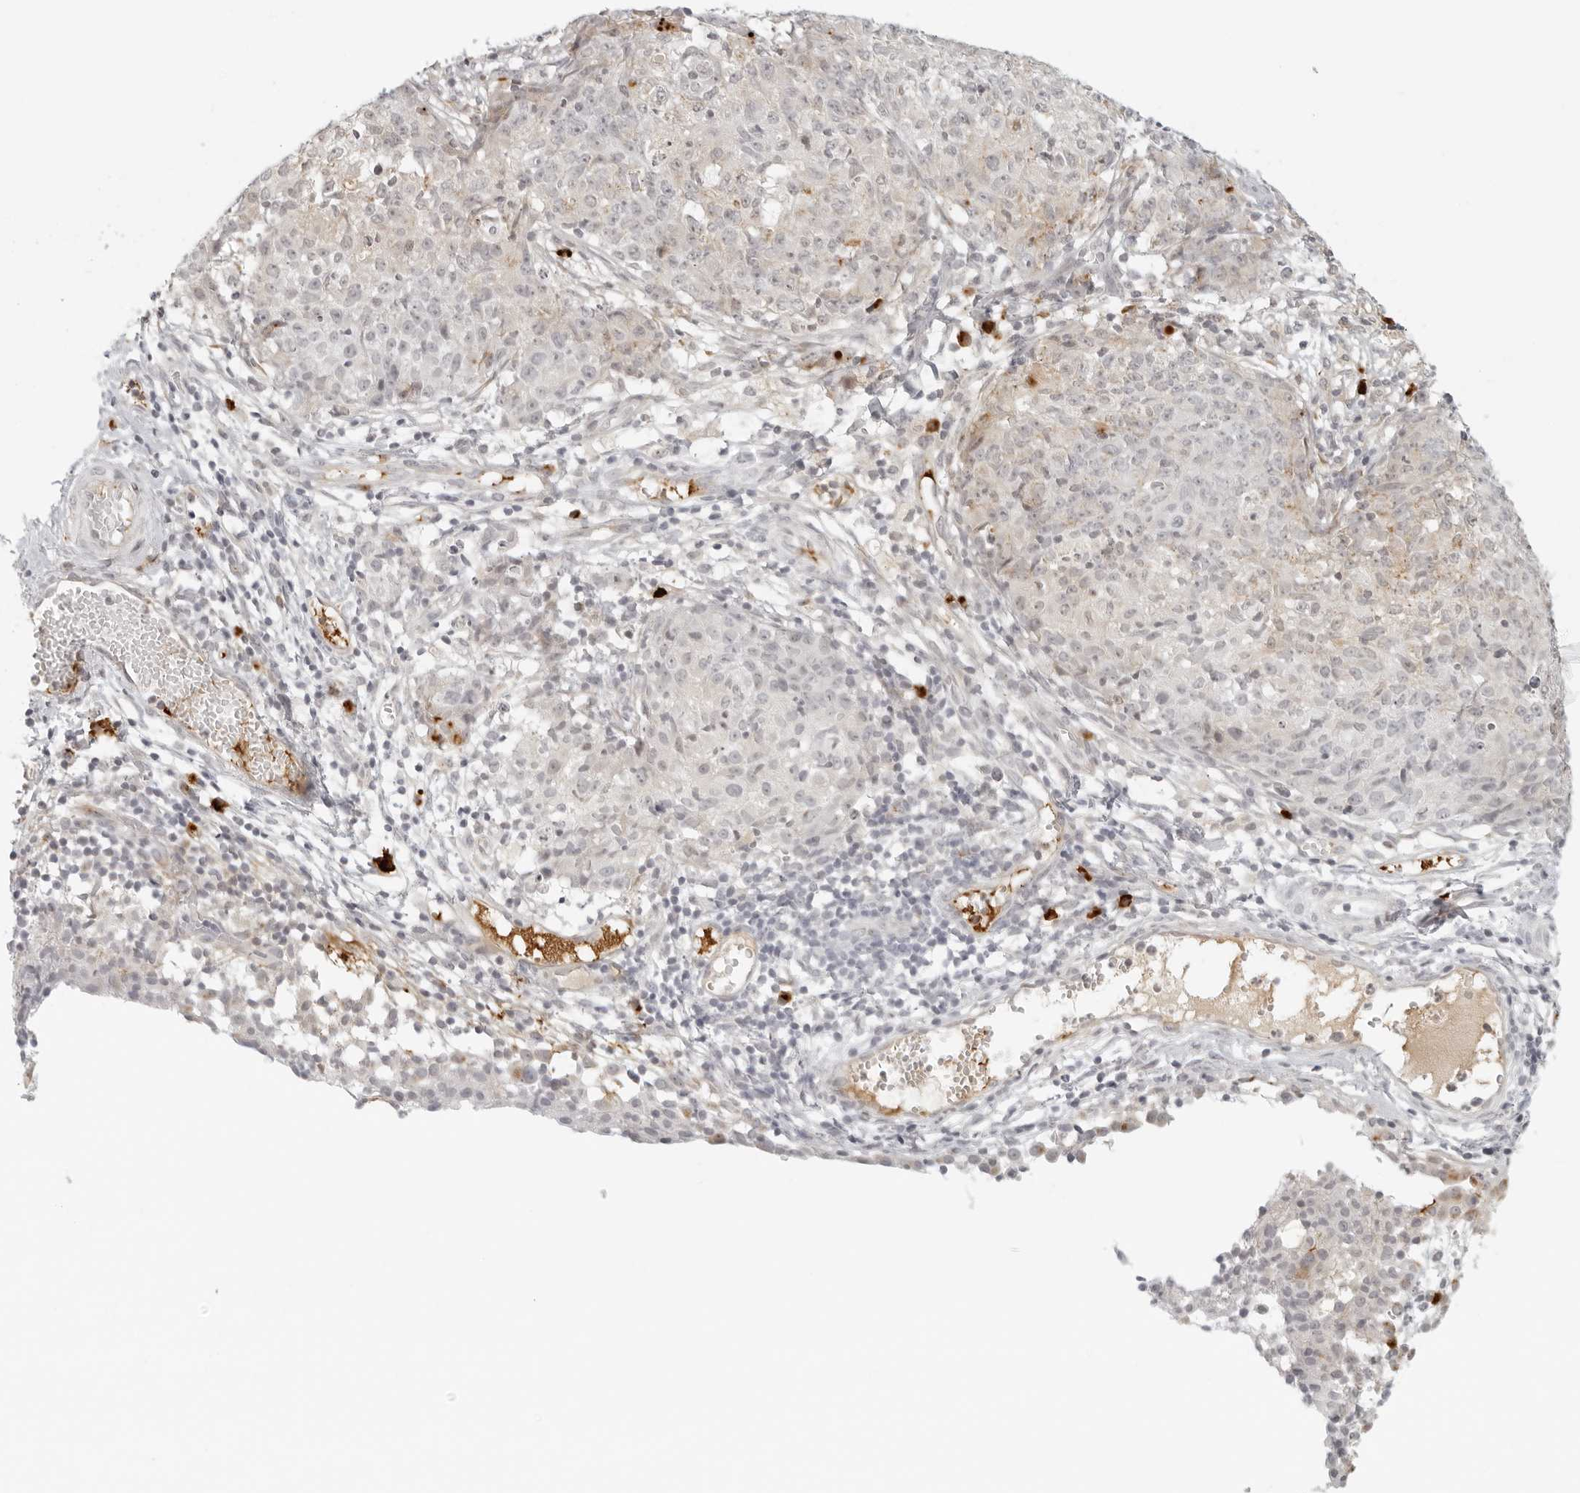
{"staining": {"intensity": "weak", "quantity": "<25%", "location": "nuclear"}, "tissue": "ovarian cancer", "cell_type": "Tumor cells", "image_type": "cancer", "snomed": [{"axis": "morphology", "description": "Carcinoma, endometroid"}, {"axis": "topography", "description": "Ovary"}], "caption": "Tumor cells show no significant staining in endometroid carcinoma (ovarian). (DAB (3,3'-diaminobenzidine) IHC visualized using brightfield microscopy, high magnification).", "gene": "ZNF678", "patient": {"sex": "female", "age": 42}}